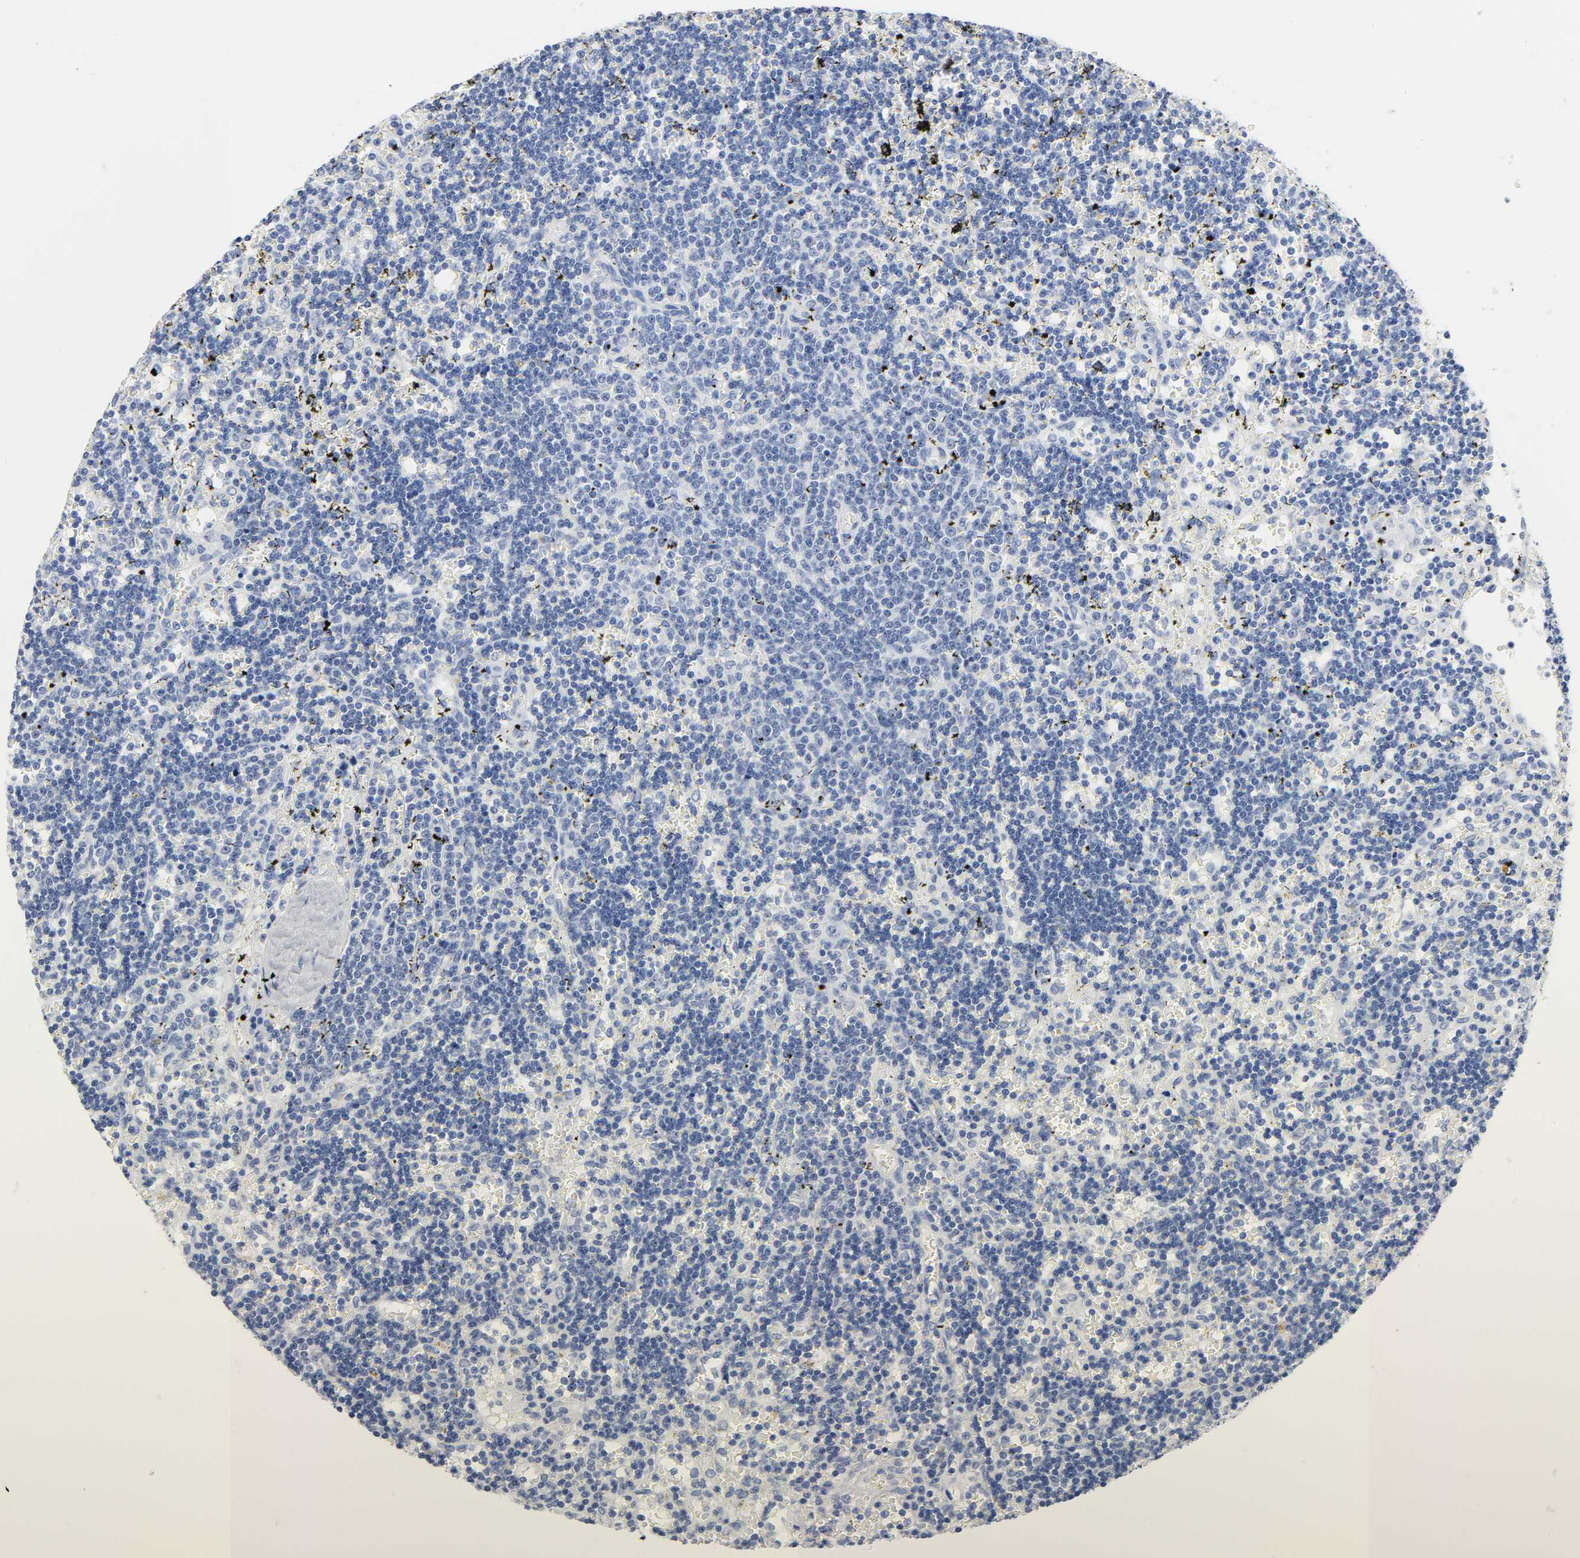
{"staining": {"intensity": "negative", "quantity": "none", "location": "none"}, "tissue": "lymphoma", "cell_type": "Tumor cells", "image_type": "cancer", "snomed": [{"axis": "morphology", "description": "Malignant lymphoma, non-Hodgkin's type, Low grade"}, {"axis": "topography", "description": "Spleen"}], "caption": "This photomicrograph is of lymphoma stained with IHC to label a protein in brown with the nuclei are counter-stained blue. There is no expression in tumor cells.", "gene": "ACP3", "patient": {"sex": "male", "age": 60}}